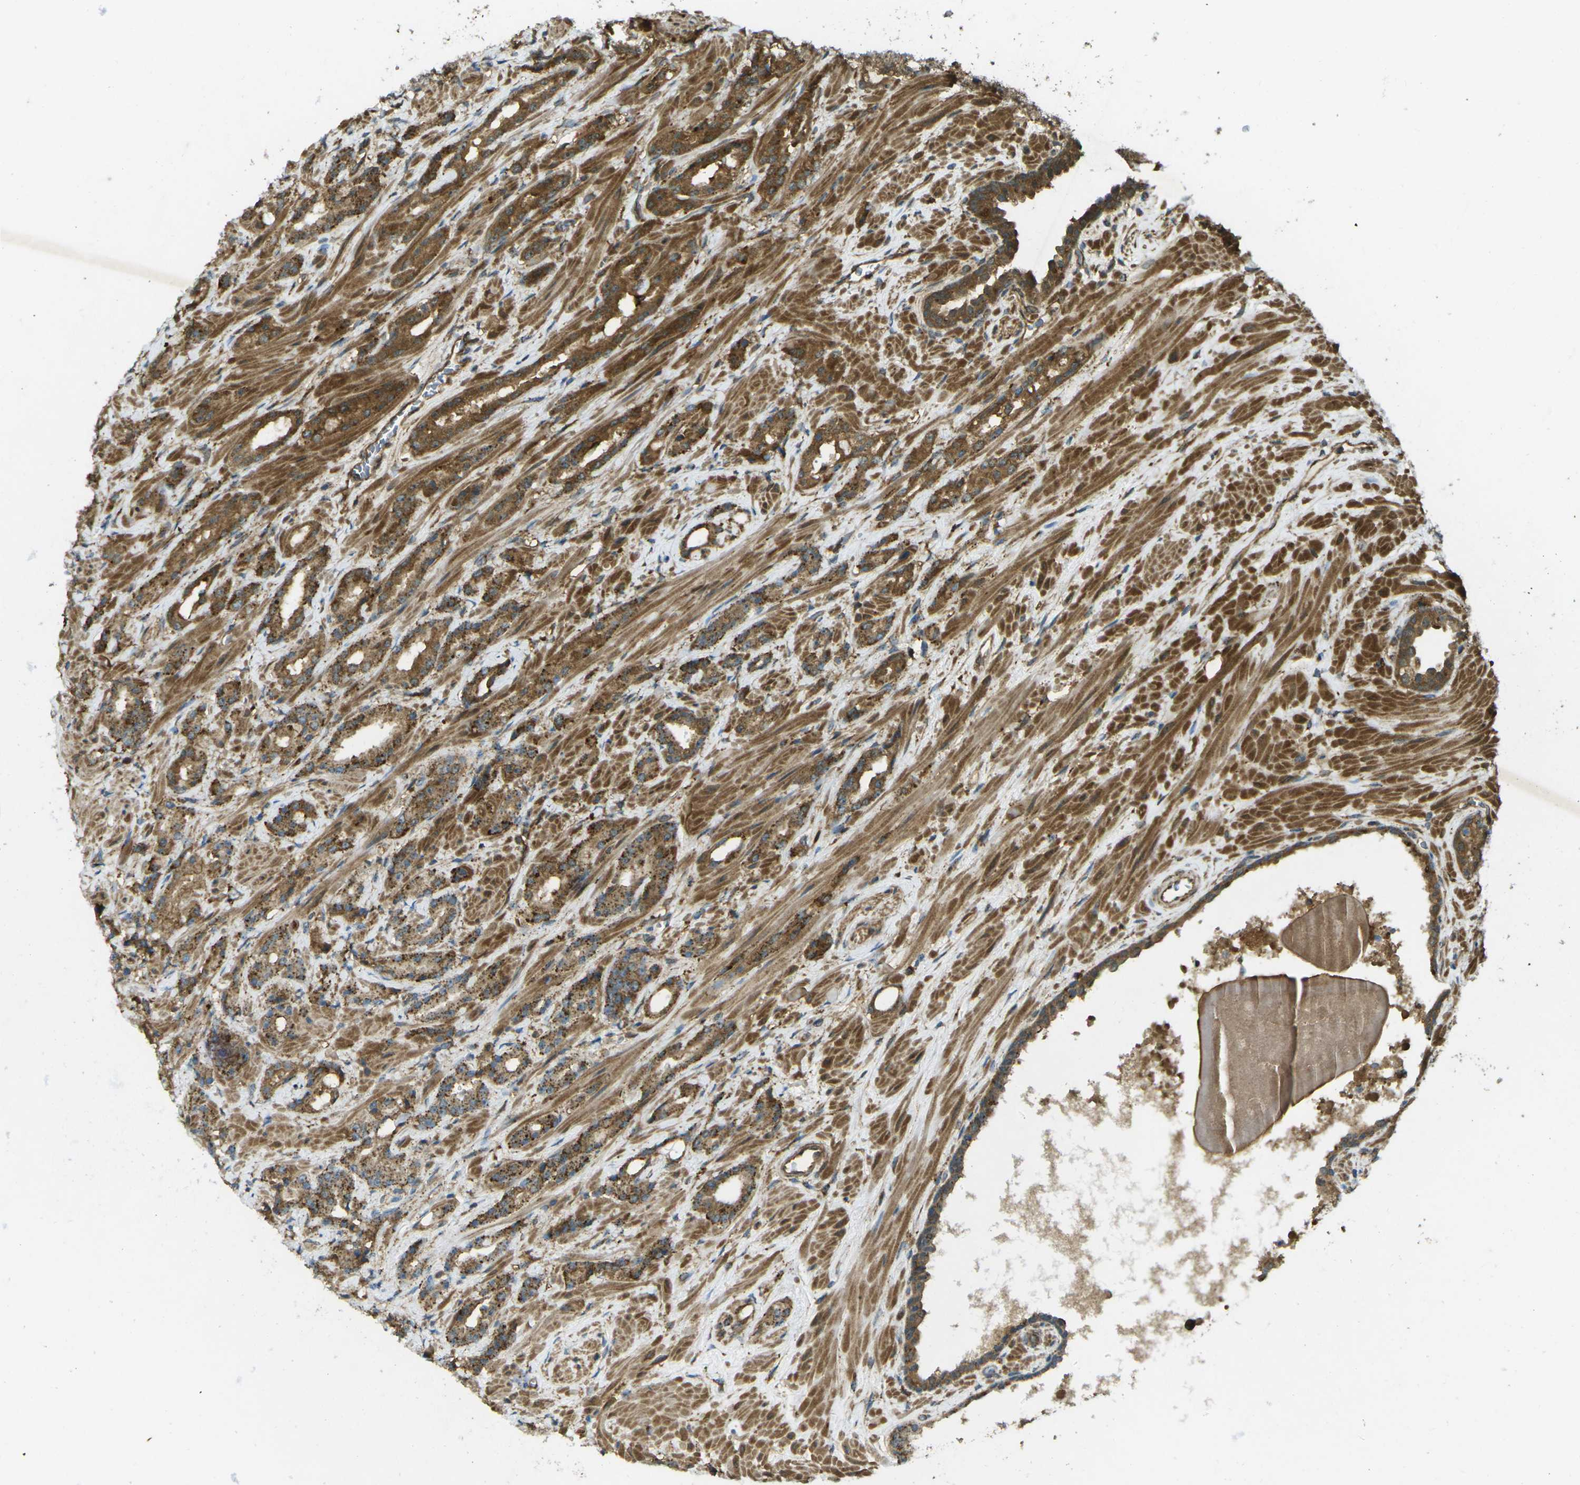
{"staining": {"intensity": "strong", "quantity": ">75%", "location": "cytoplasmic/membranous"}, "tissue": "prostate cancer", "cell_type": "Tumor cells", "image_type": "cancer", "snomed": [{"axis": "morphology", "description": "Adenocarcinoma, High grade"}, {"axis": "topography", "description": "Prostate"}], "caption": "Approximately >75% of tumor cells in human high-grade adenocarcinoma (prostate) display strong cytoplasmic/membranous protein expression as visualized by brown immunohistochemical staining.", "gene": "CHMP3", "patient": {"sex": "male", "age": 64}}